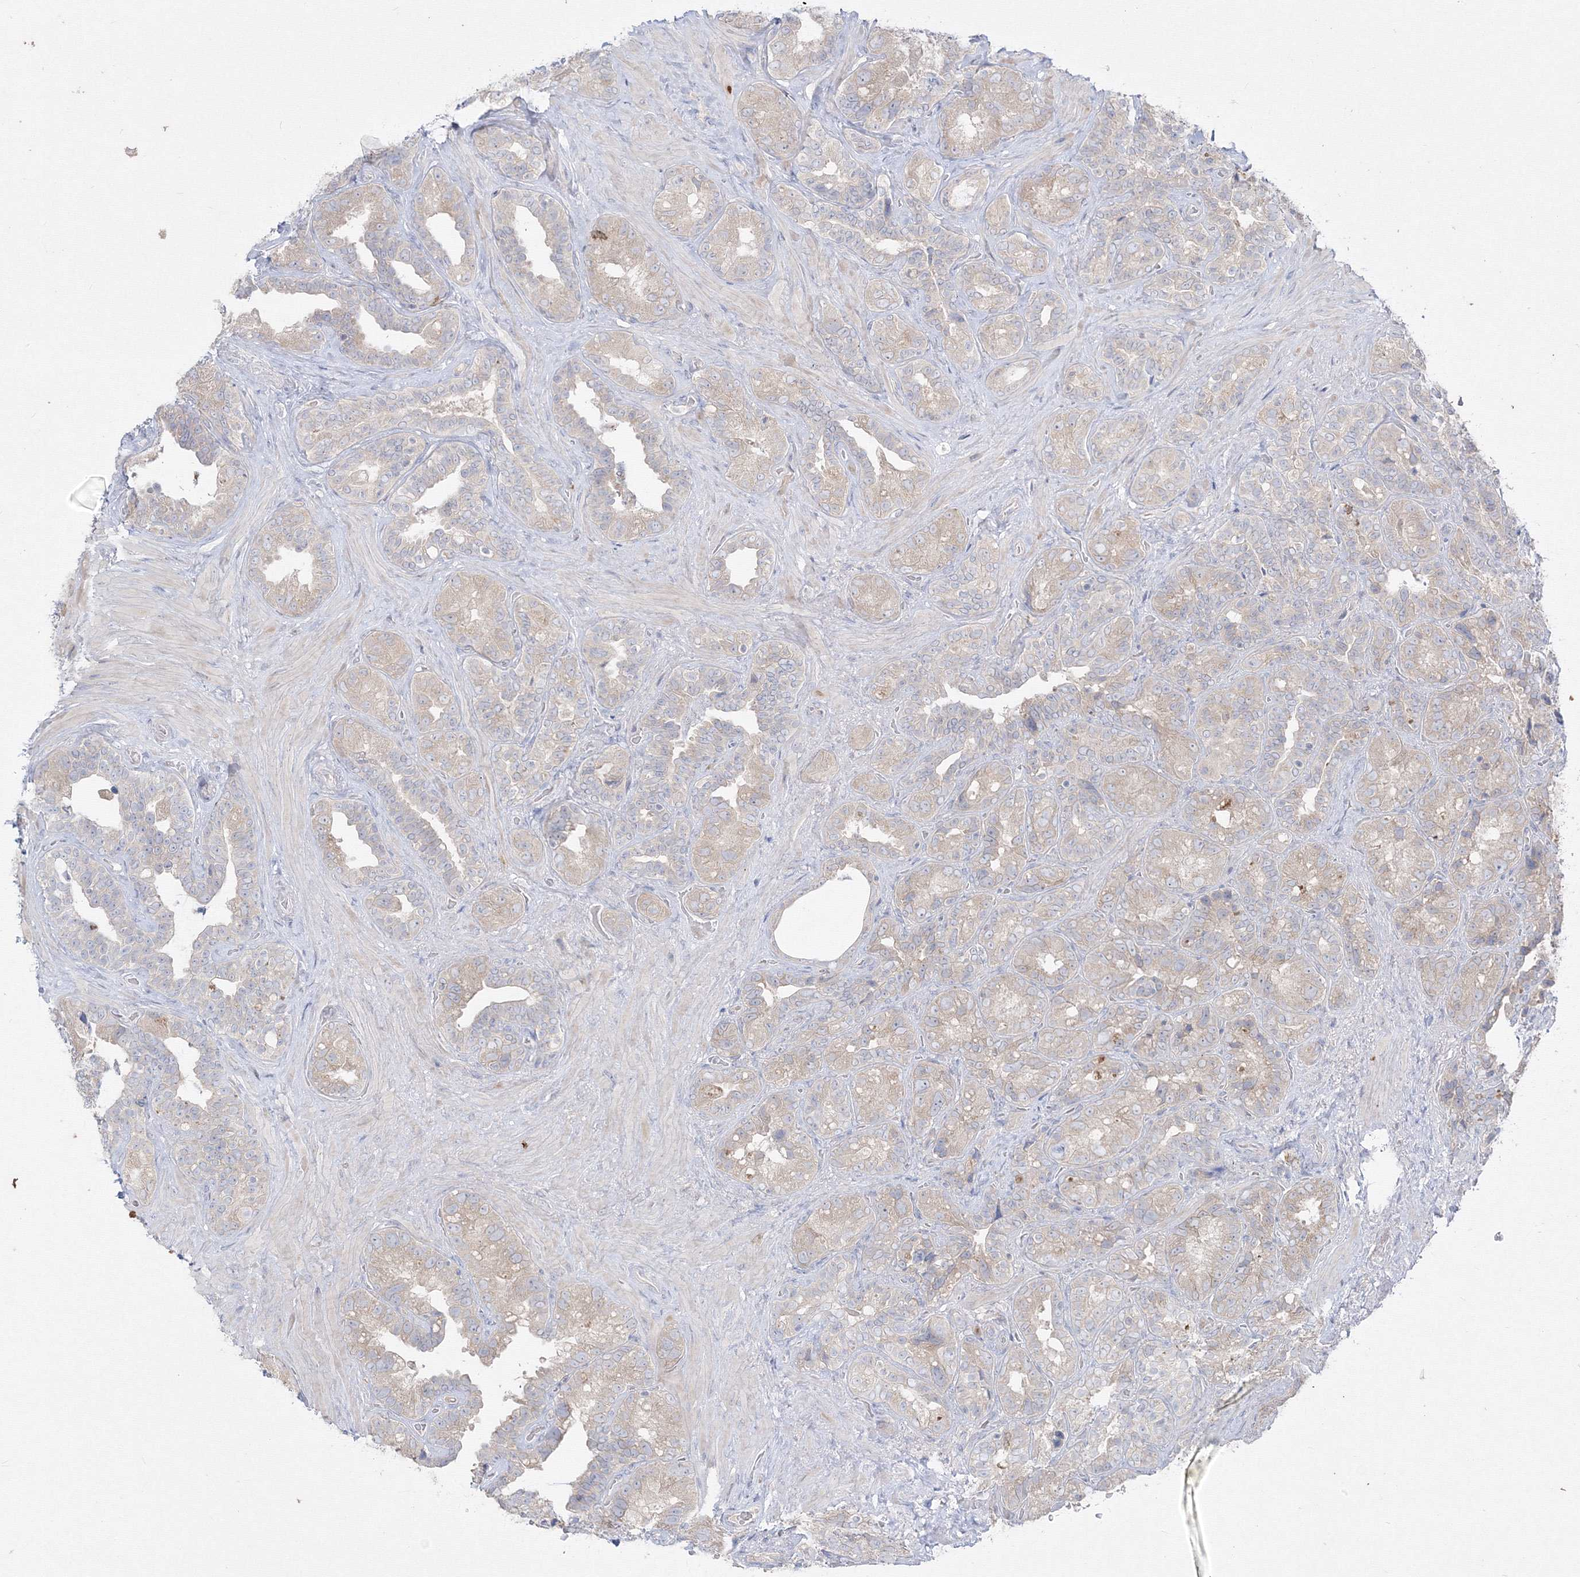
{"staining": {"intensity": "weak", "quantity": "25%-75%", "location": "cytoplasmic/membranous"}, "tissue": "seminal vesicle", "cell_type": "Glandular cells", "image_type": "normal", "snomed": [{"axis": "morphology", "description": "Normal tissue, NOS"}, {"axis": "topography", "description": "Seminal veicle"}, {"axis": "topography", "description": "Peripheral nerve tissue"}], "caption": "Brown immunohistochemical staining in unremarkable seminal vesicle shows weak cytoplasmic/membranous expression in approximately 25%-75% of glandular cells. The staining was performed using DAB (3,3'-diaminobenzidine), with brown indicating positive protein expression. Nuclei are stained blue with hematoxylin.", "gene": "FBXL8", "patient": {"sex": "male", "age": 67}}